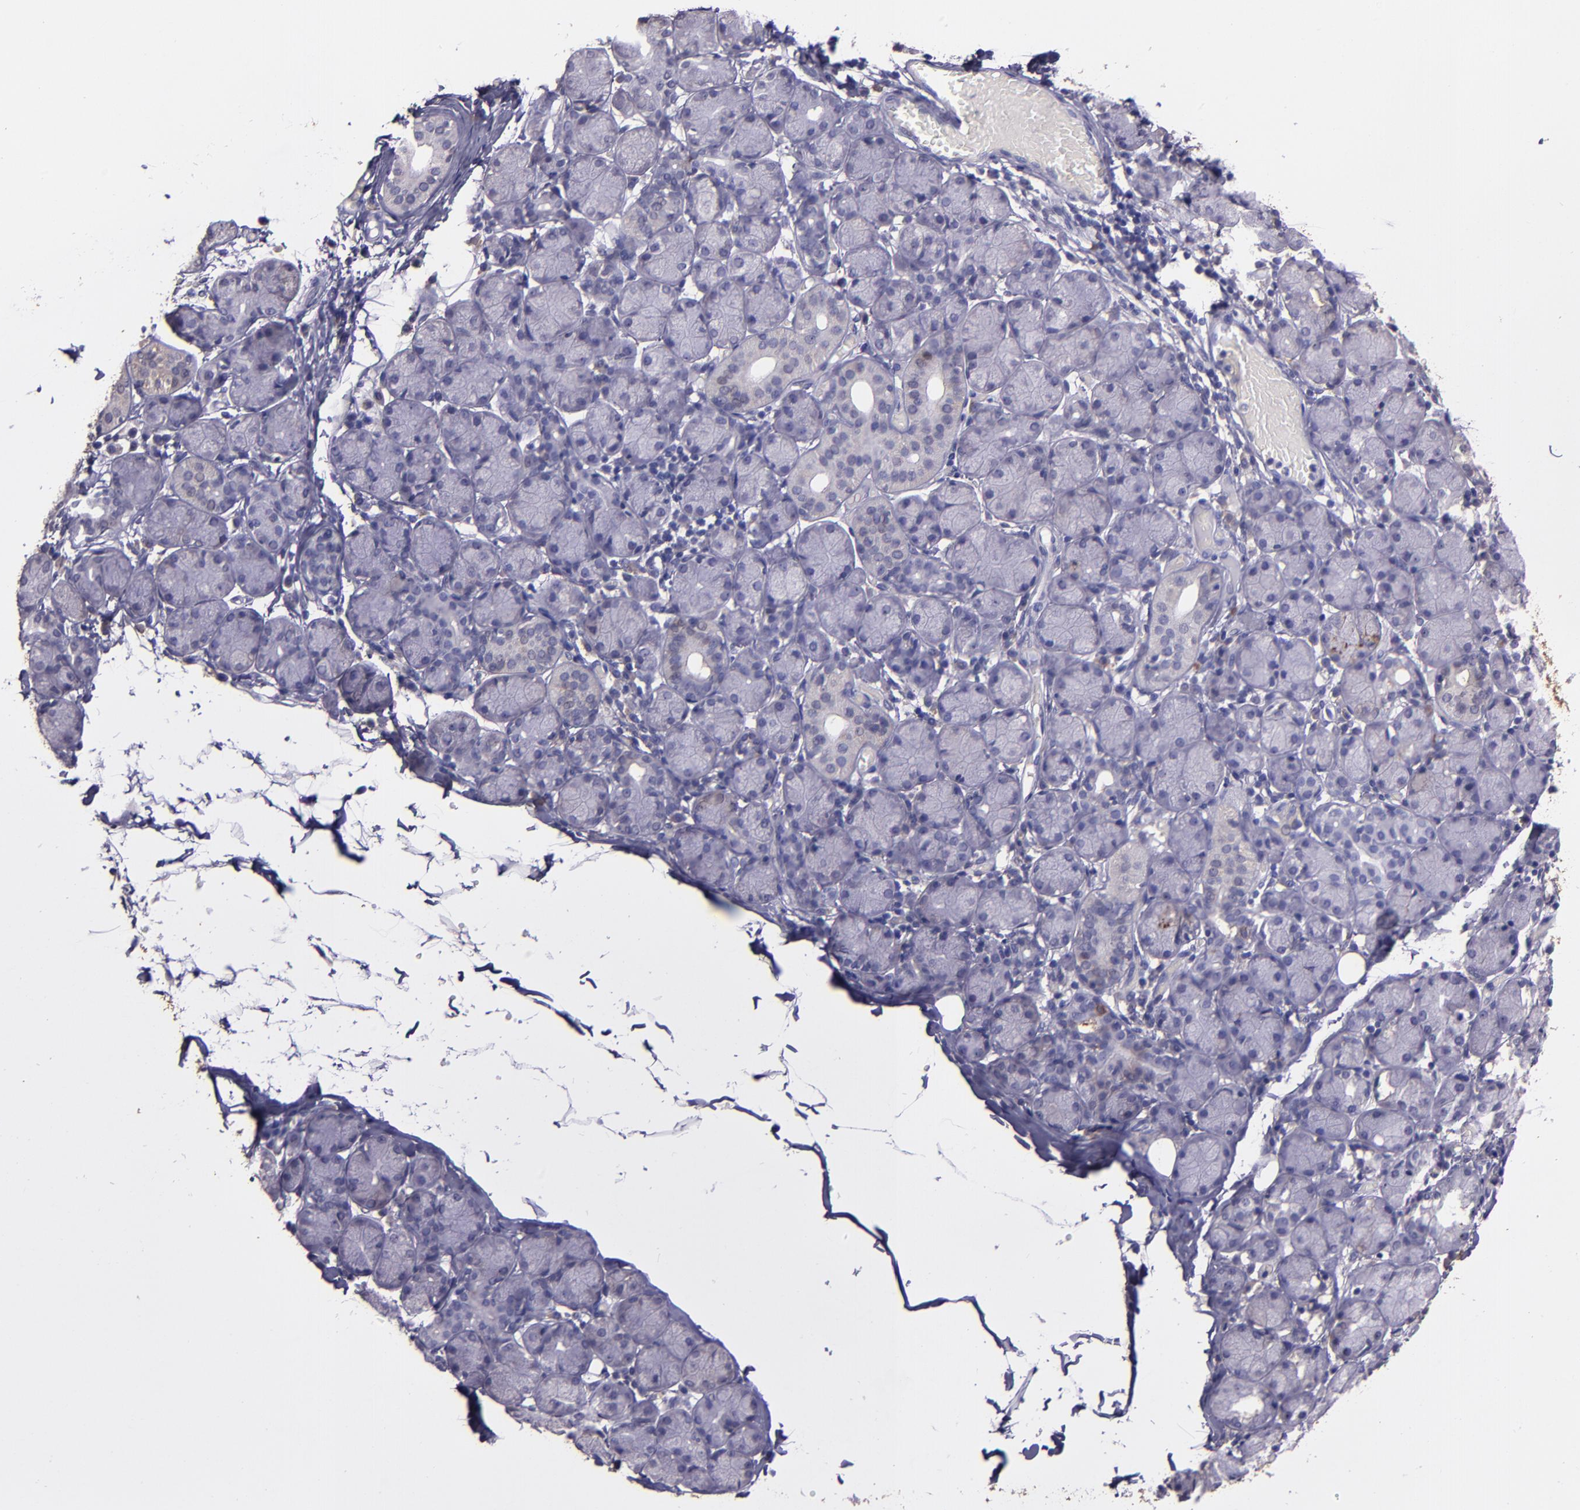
{"staining": {"intensity": "weak", "quantity": "<25%", "location": "cytoplasmic/membranous"}, "tissue": "salivary gland", "cell_type": "Glandular cells", "image_type": "normal", "snomed": [{"axis": "morphology", "description": "Normal tissue, NOS"}, {"axis": "topography", "description": "Salivary gland"}], "caption": "The image demonstrates no significant staining in glandular cells of salivary gland.", "gene": "PAPPA", "patient": {"sex": "female", "age": 24}}